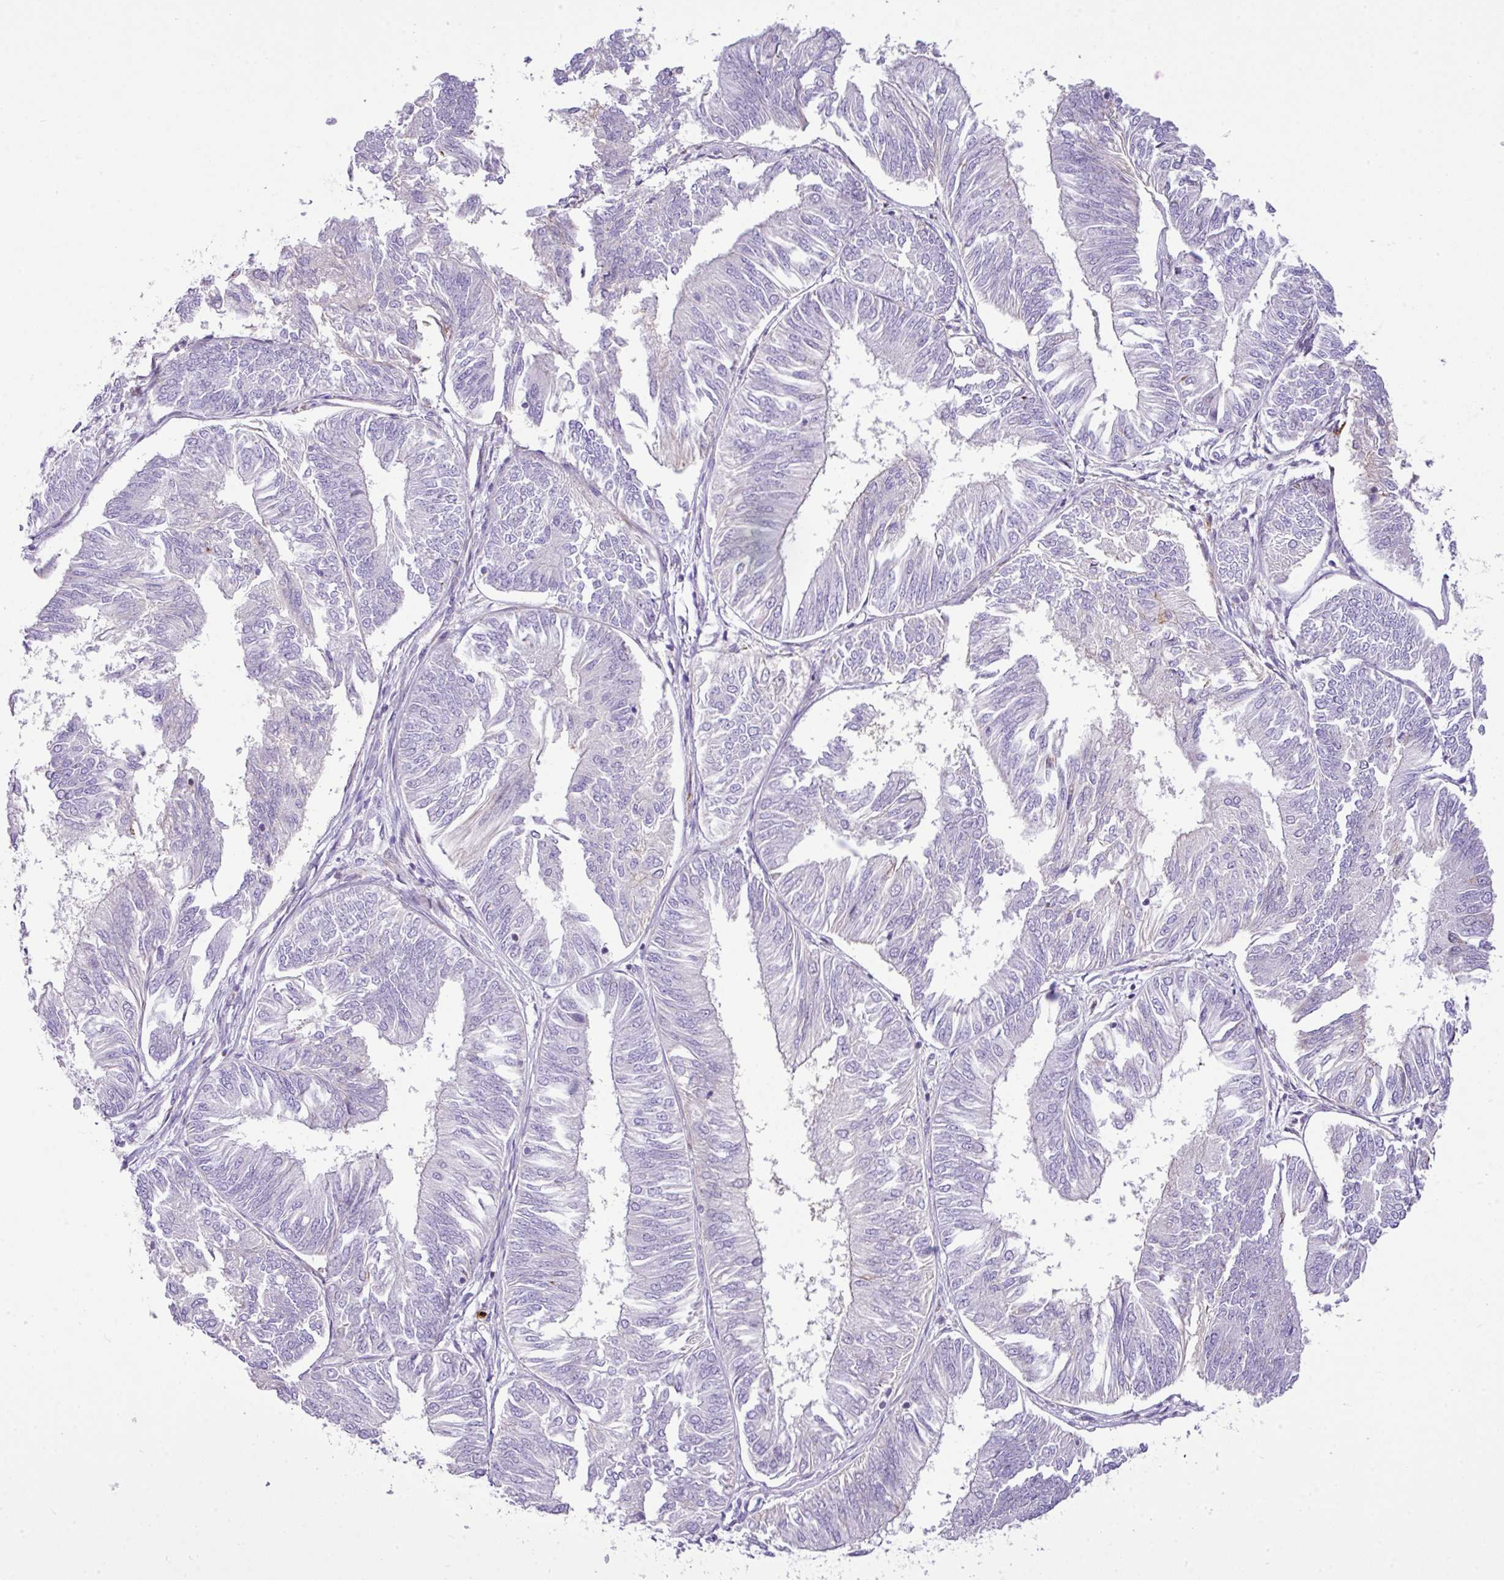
{"staining": {"intensity": "negative", "quantity": "none", "location": "none"}, "tissue": "endometrial cancer", "cell_type": "Tumor cells", "image_type": "cancer", "snomed": [{"axis": "morphology", "description": "Adenocarcinoma, NOS"}, {"axis": "topography", "description": "Endometrium"}], "caption": "Image shows no significant protein expression in tumor cells of endometrial cancer. (Stains: DAB IHC with hematoxylin counter stain, Microscopy: brightfield microscopy at high magnification).", "gene": "RCAN2", "patient": {"sex": "female", "age": 58}}